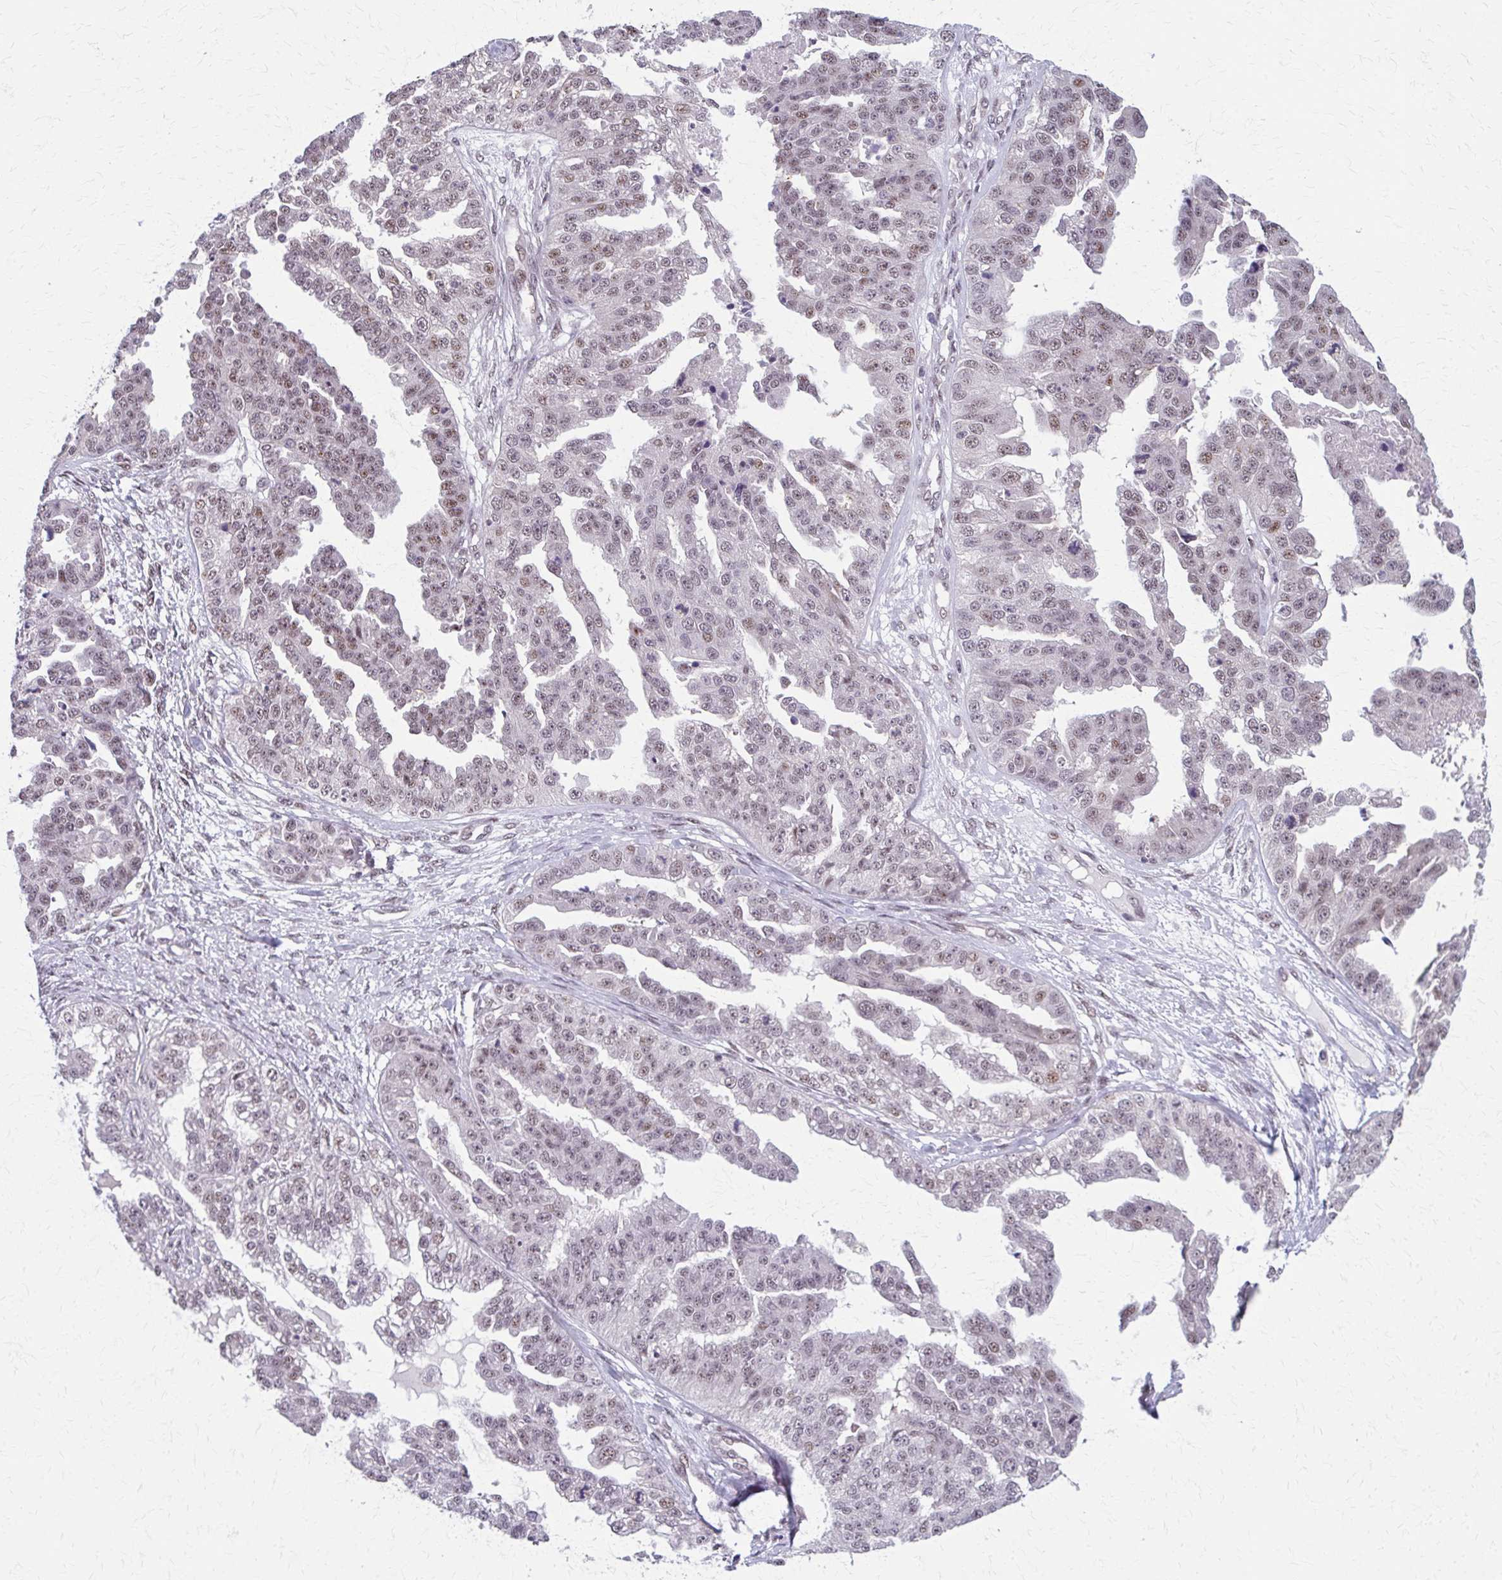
{"staining": {"intensity": "weak", "quantity": "25%-75%", "location": "nuclear"}, "tissue": "ovarian cancer", "cell_type": "Tumor cells", "image_type": "cancer", "snomed": [{"axis": "morphology", "description": "Cystadenocarcinoma, serous, NOS"}, {"axis": "topography", "description": "Ovary"}], "caption": "Approximately 25%-75% of tumor cells in human ovarian cancer (serous cystadenocarcinoma) reveal weak nuclear protein expression as visualized by brown immunohistochemical staining.", "gene": "SETBP1", "patient": {"sex": "female", "age": 58}}